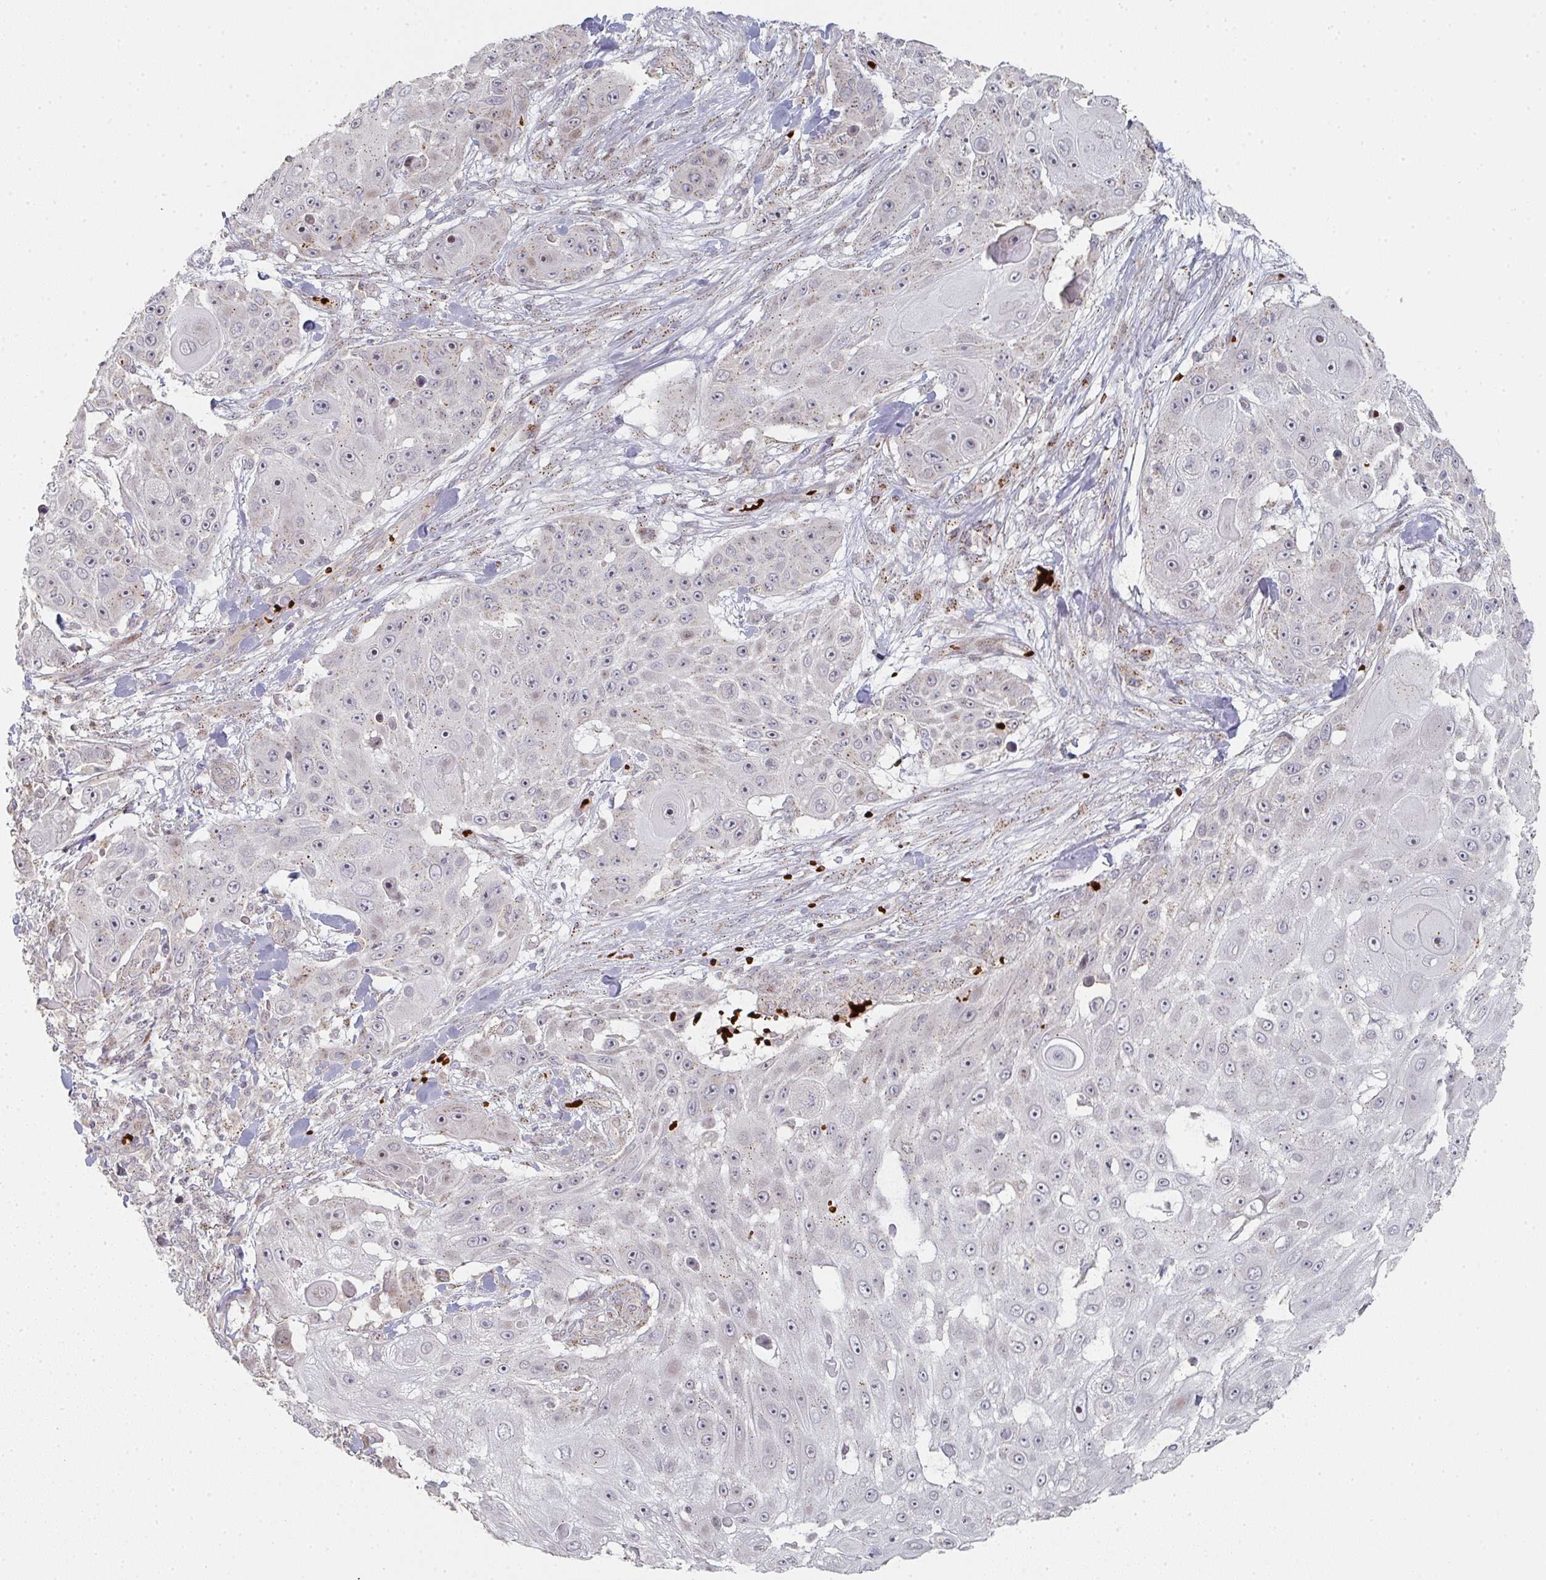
{"staining": {"intensity": "moderate", "quantity": "25%-75%", "location": "cytoplasmic/membranous,nuclear"}, "tissue": "skin cancer", "cell_type": "Tumor cells", "image_type": "cancer", "snomed": [{"axis": "morphology", "description": "Squamous cell carcinoma, NOS"}, {"axis": "topography", "description": "Skin"}], "caption": "A high-resolution photomicrograph shows immunohistochemistry staining of skin cancer (squamous cell carcinoma), which exhibits moderate cytoplasmic/membranous and nuclear expression in about 25%-75% of tumor cells.", "gene": "ZNF526", "patient": {"sex": "female", "age": 86}}